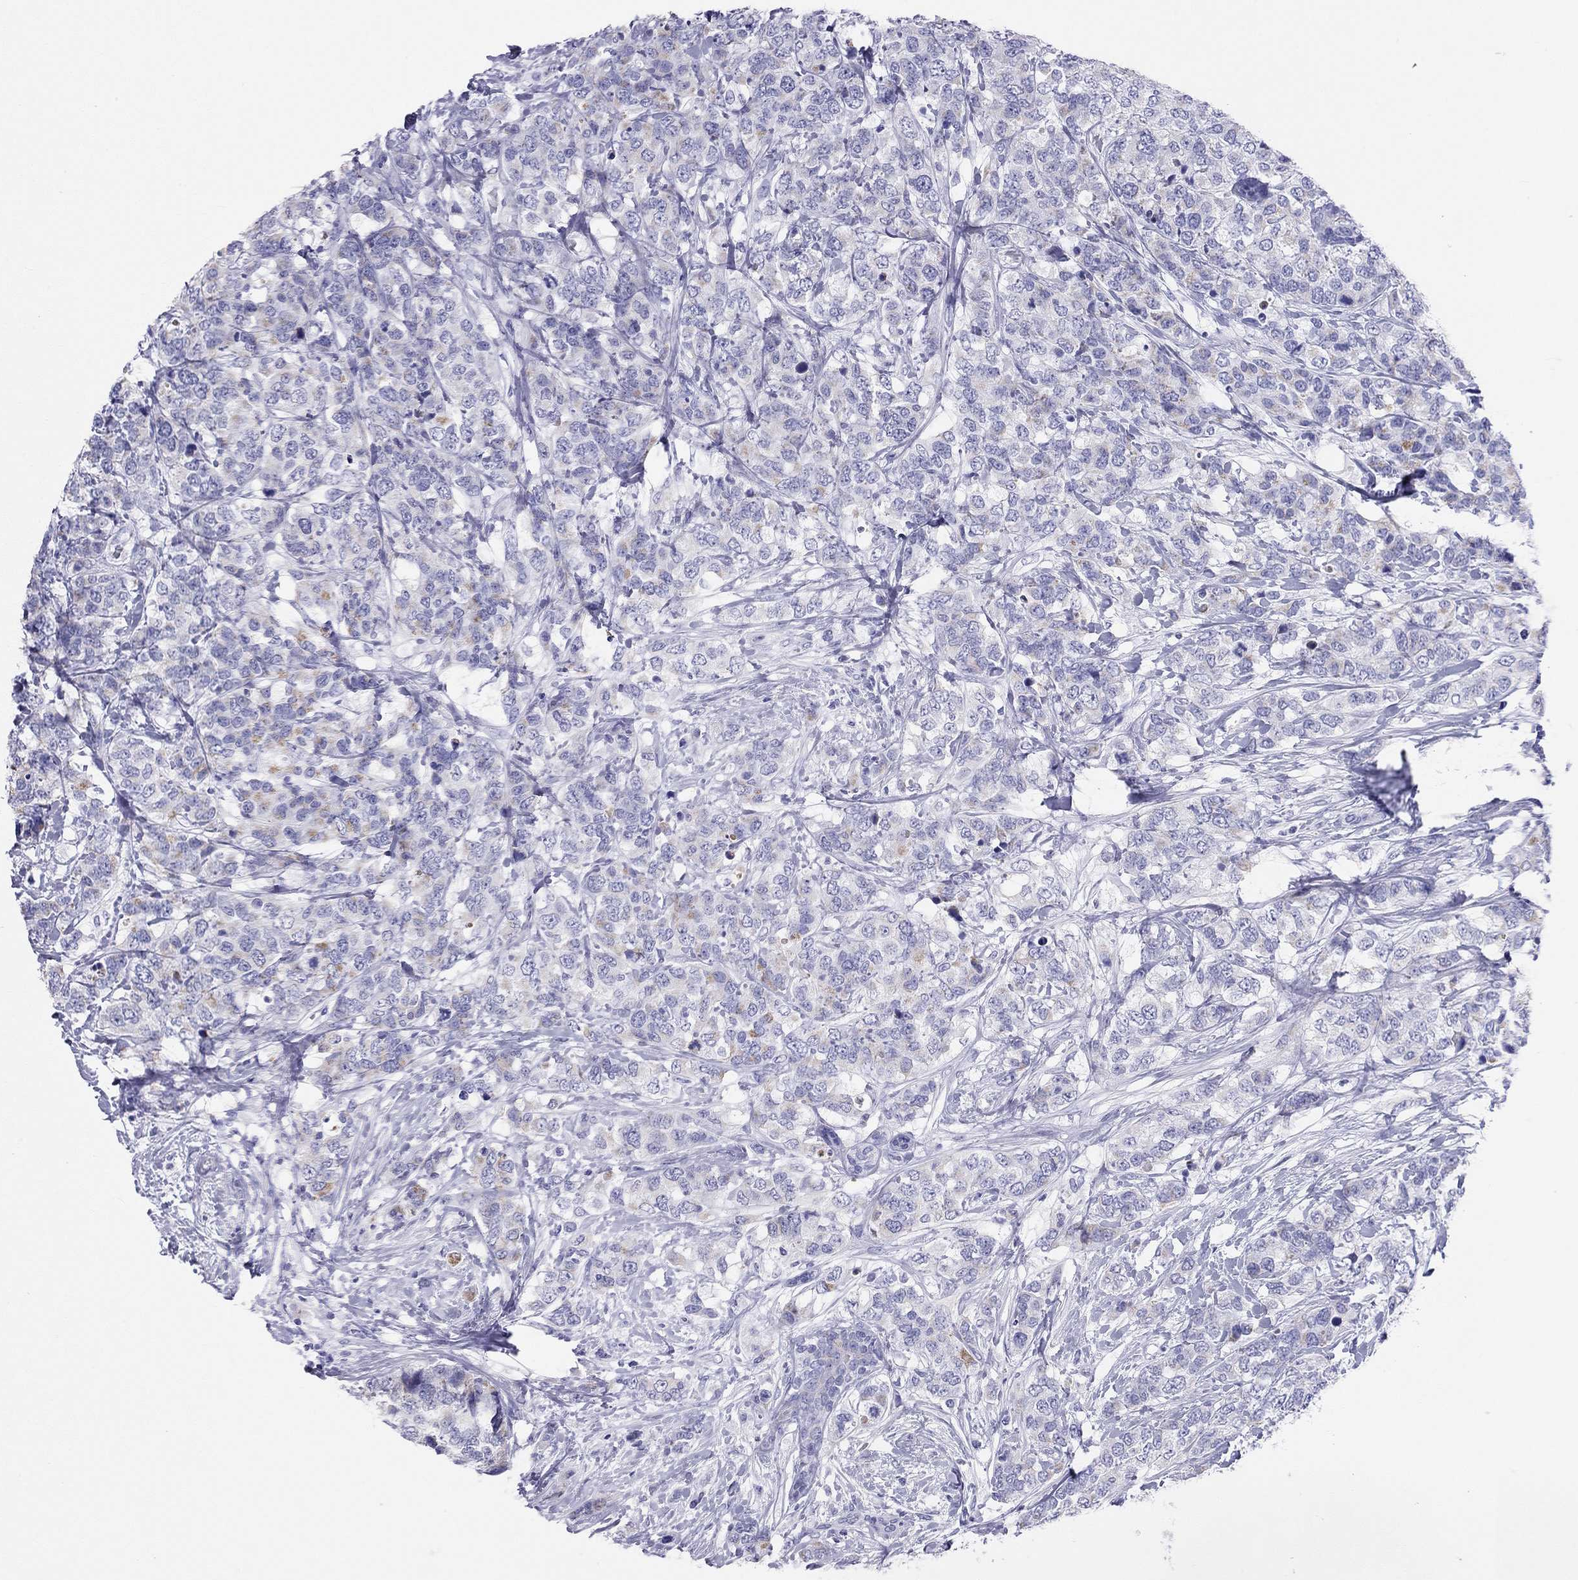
{"staining": {"intensity": "negative", "quantity": "none", "location": "none"}, "tissue": "breast cancer", "cell_type": "Tumor cells", "image_type": "cancer", "snomed": [{"axis": "morphology", "description": "Lobular carcinoma"}, {"axis": "topography", "description": "Breast"}], "caption": "IHC micrograph of breast lobular carcinoma stained for a protein (brown), which demonstrates no staining in tumor cells.", "gene": "DPY19L2", "patient": {"sex": "female", "age": 59}}